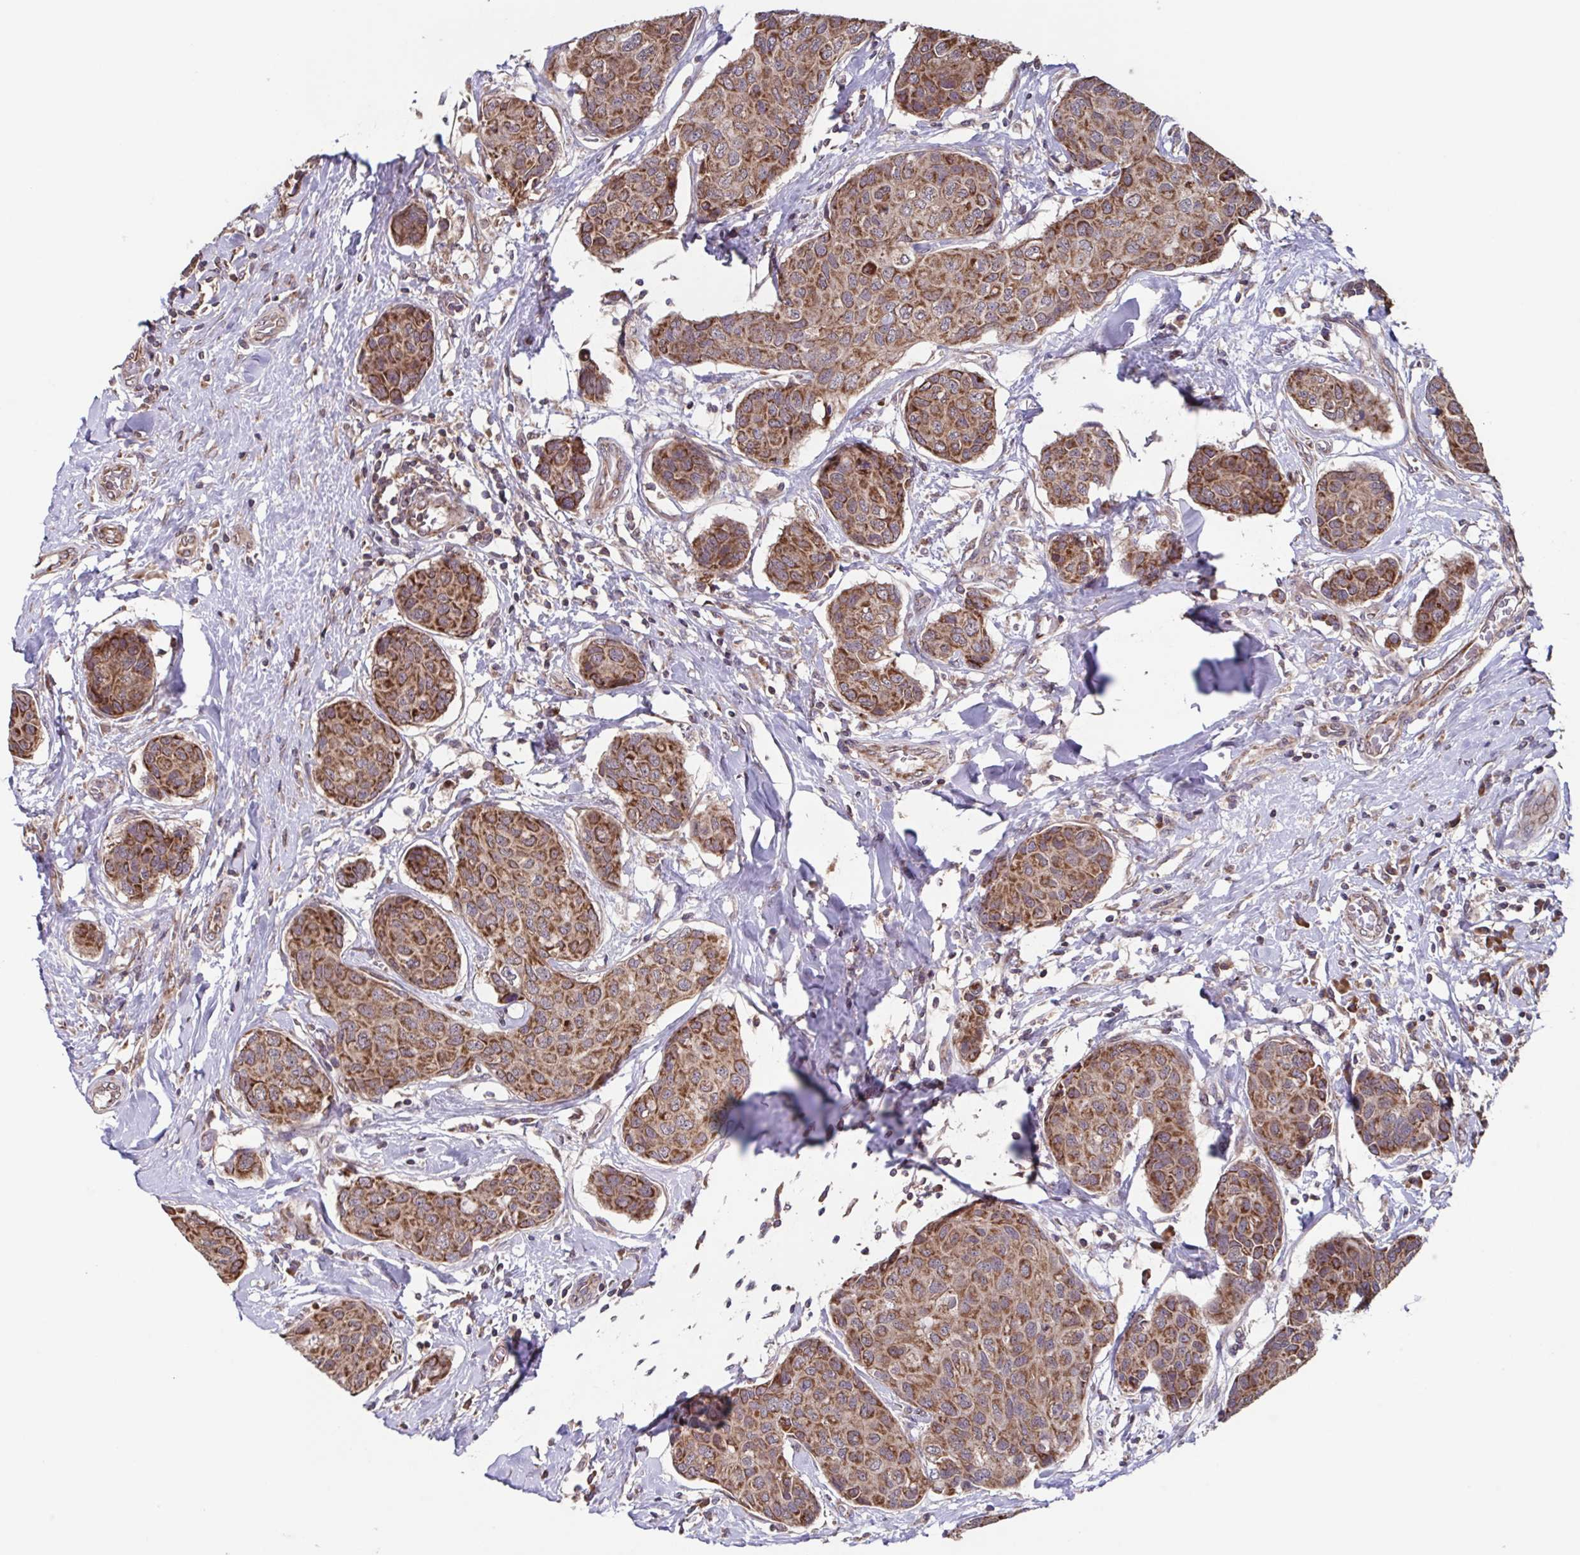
{"staining": {"intensity": "strong", "quantity": ">75%", "location": "cytoplasmic/membranous"}, "tissue": "breast cancer", "cell_type": "Tumor cells", "image_type": "cancer", "snomed": [{"axis": "morphology", "description": "Duct carcinoma"}, {"axis": "topography", "description": "Breast"}], "caption": "Invasive ductal carcinoma (breast) stained with DAB (3,3'-diaminobenzidine) IHC reveals high levels of strong cytoplasmic/membranous positivity in about >75% of tumor cells.", "gene": "TTC19", "patient": {"sex": "female", "age": 80}}